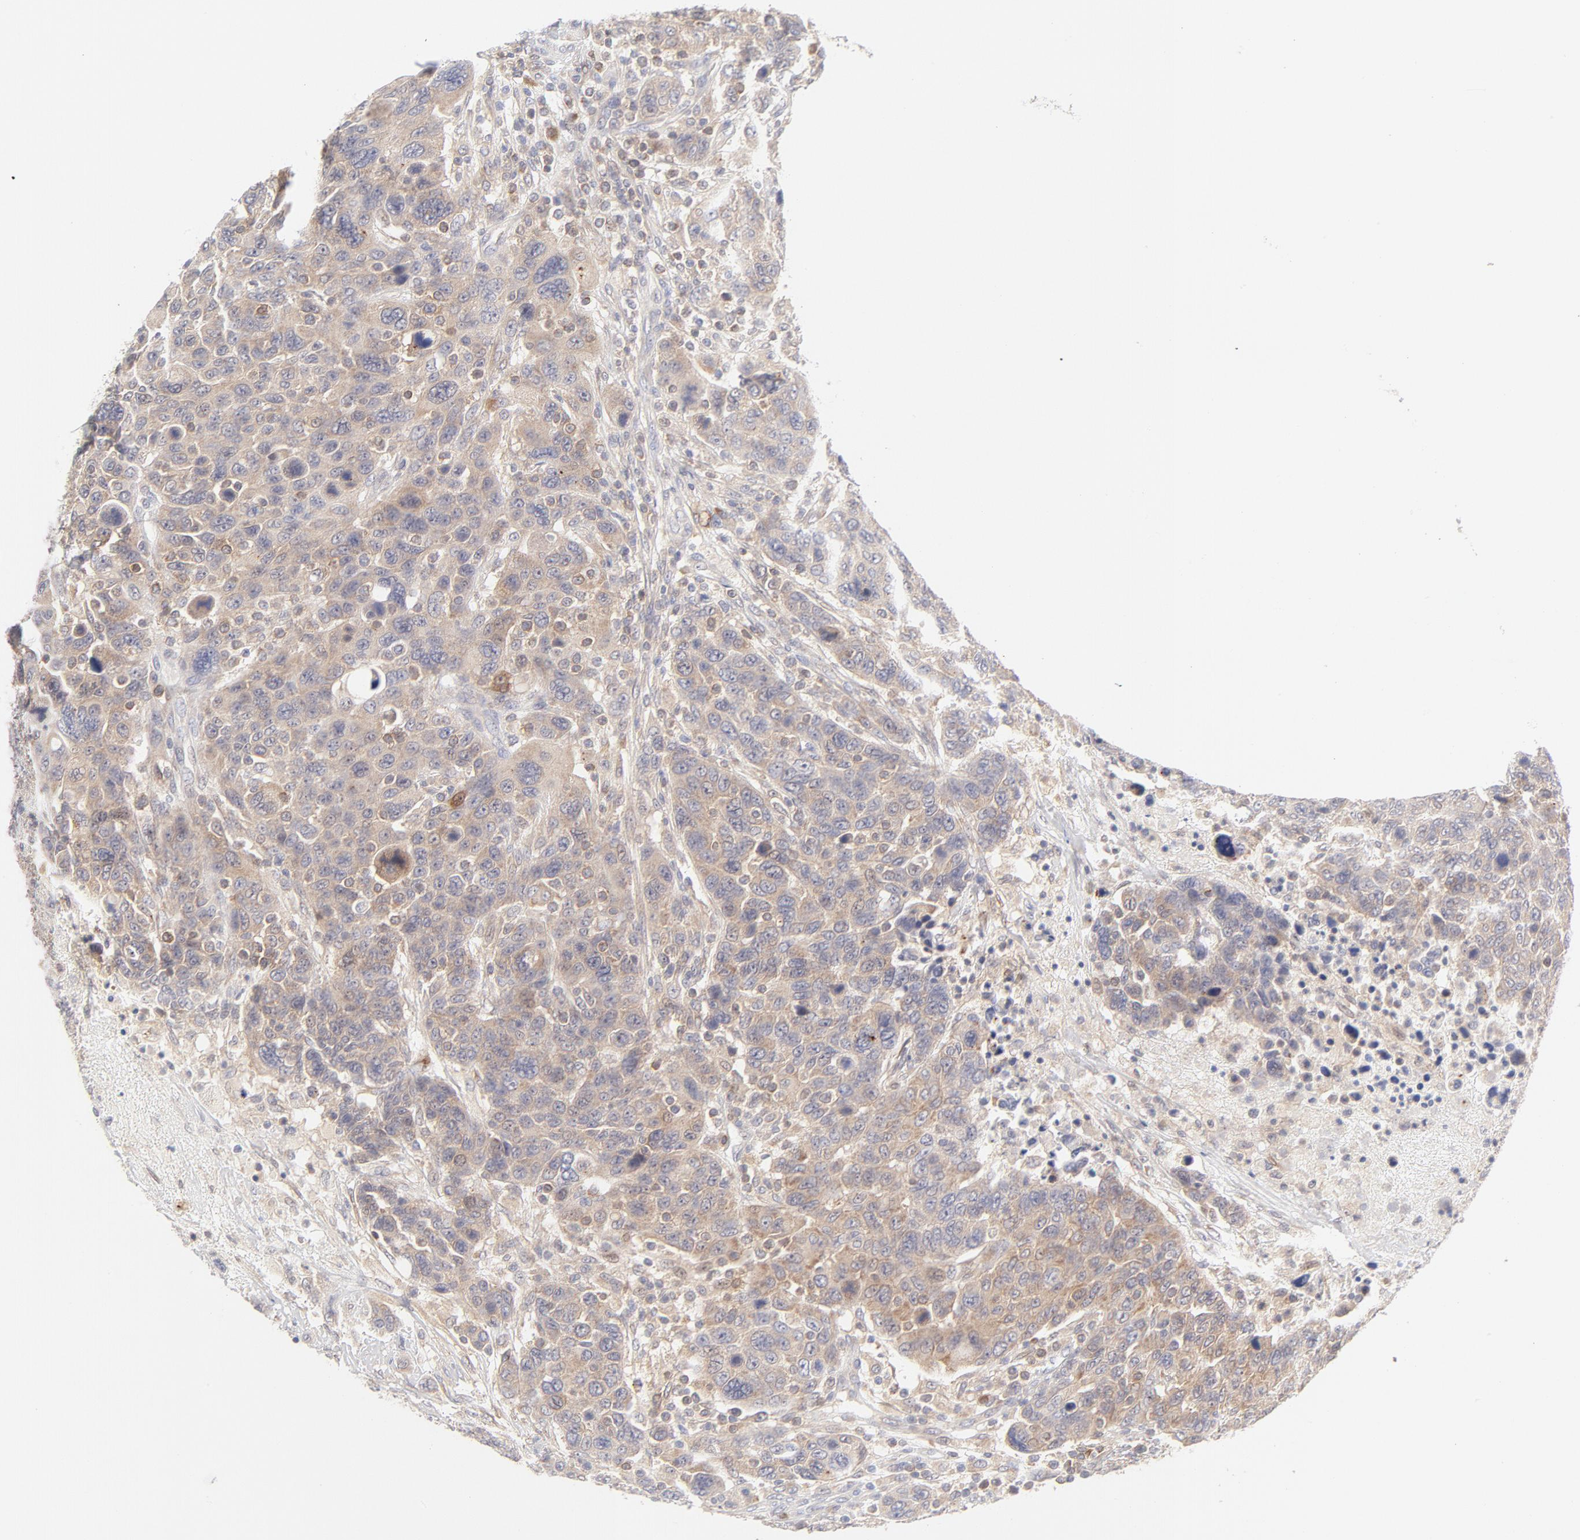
{"staining": {"intensity": "moderate", "quantity": ">75%", "location": "cytoplasmic/membranous"}, "tissue": "breast cancer", "cell_type": "Tumor cells", "image_type": "cancer", "snomed": [{"axis": "morphology", "description": "Duct carcinoma"}, {"axis": "topography", "description": "Breast"}], "caption": "Brown immunohistochemical staining in infiltrating ductal carcinoma (breast) displays moderate cytoplasmic/membranous staining in approximately >75% of tumor cells.", "gene": "RPS6KA1", "patient": {"sex": "female", "age": 37}}